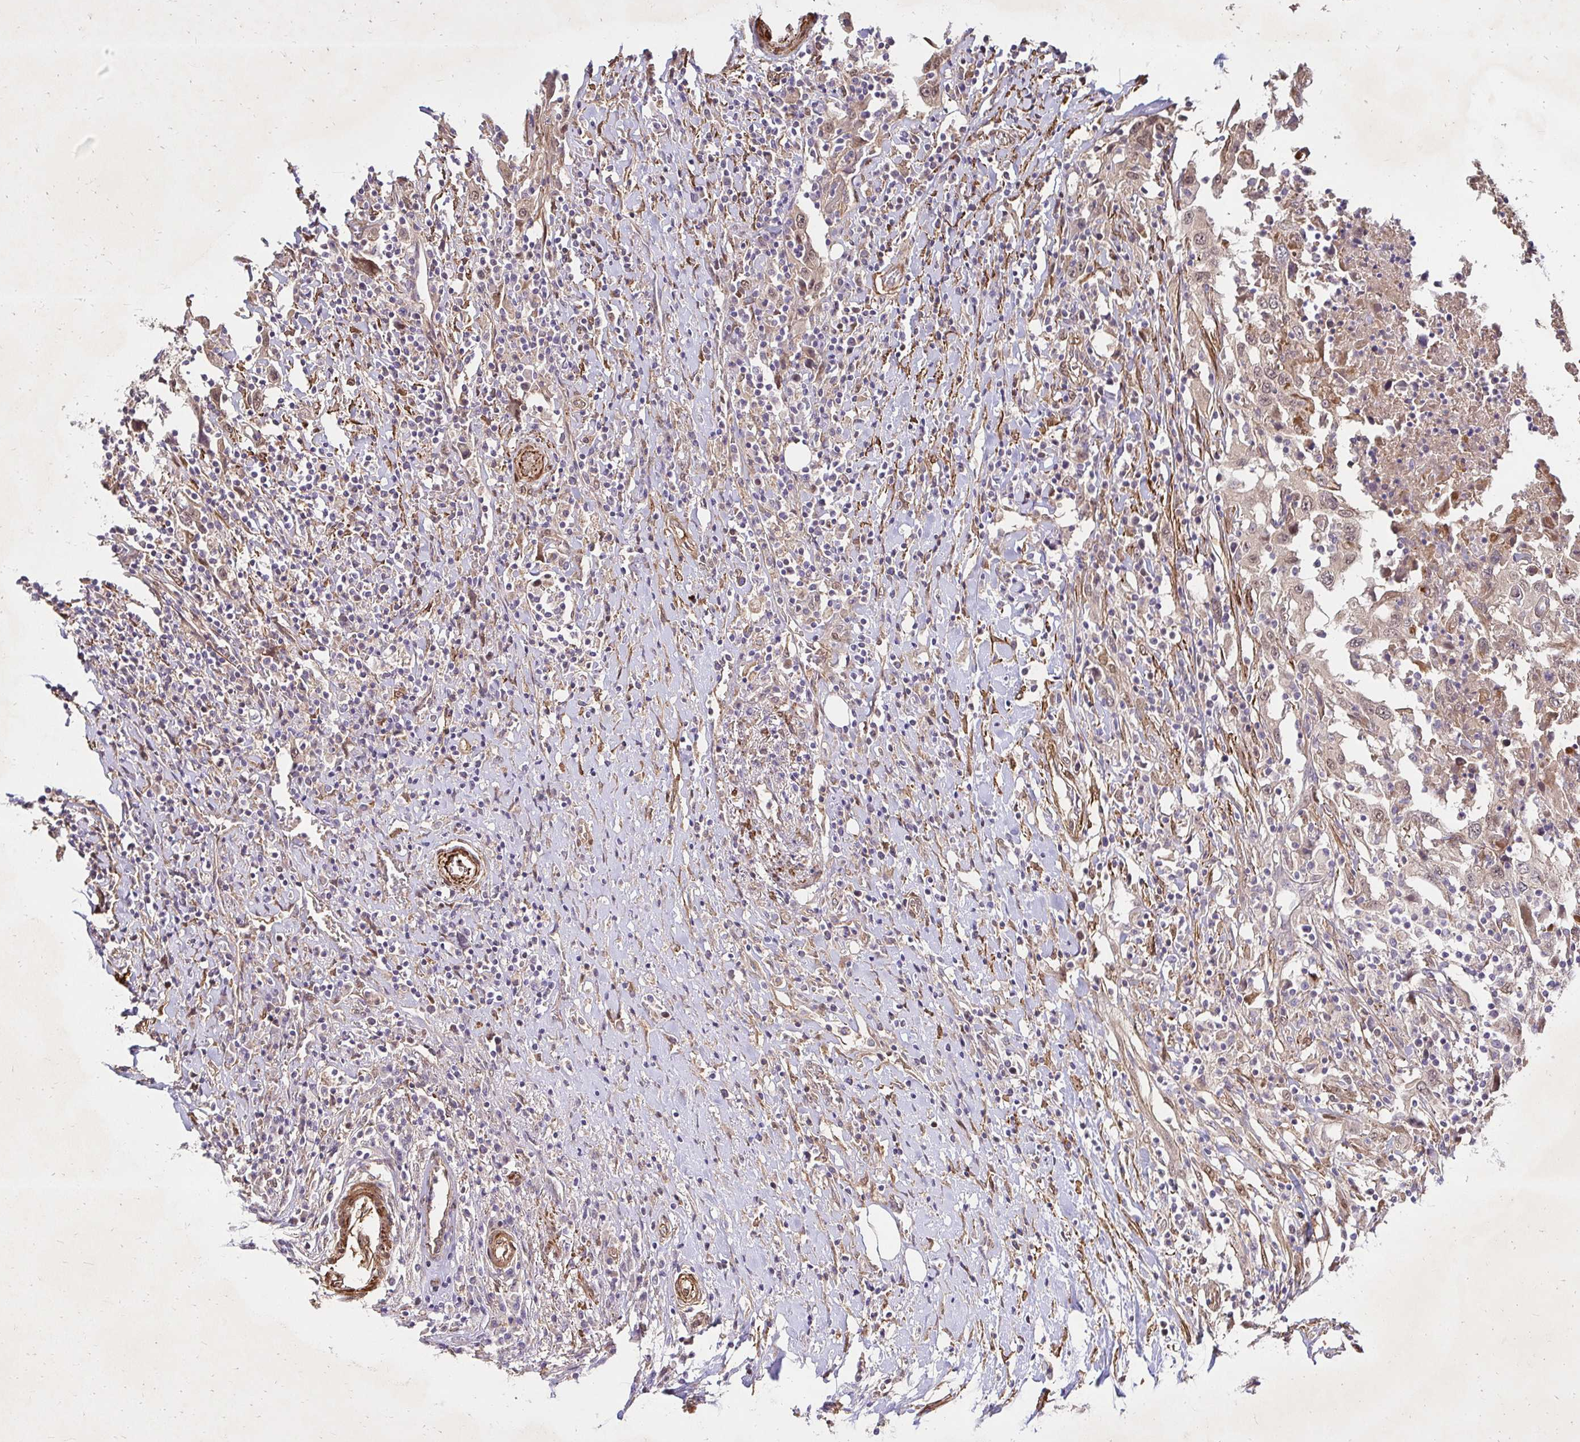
{"staining": {"intensity": "weak", "quantity": "25%-75%", "location": "cytoplasmic/membranous,nuclear"}, "tissue": "urothelial cancer", "cell_type": "Tumor cells", "image_type": "cancer", "snomed": [{"axis": "morphology", "description": "Urothelial carcinoma, High grade"}, {"axis": "topography", "description": "Urinary bladder"}], "caption": "A high-resolution photomicrograph shows immunohistochemistry (IHC) staining of urothelial cancer, which demonstrates weak cytoplasmic/membranous and nuclear expression in about 25%-75% of tumor cells.", "gene": "YAP1", "patient": {"sex": "male", "age": 61}}